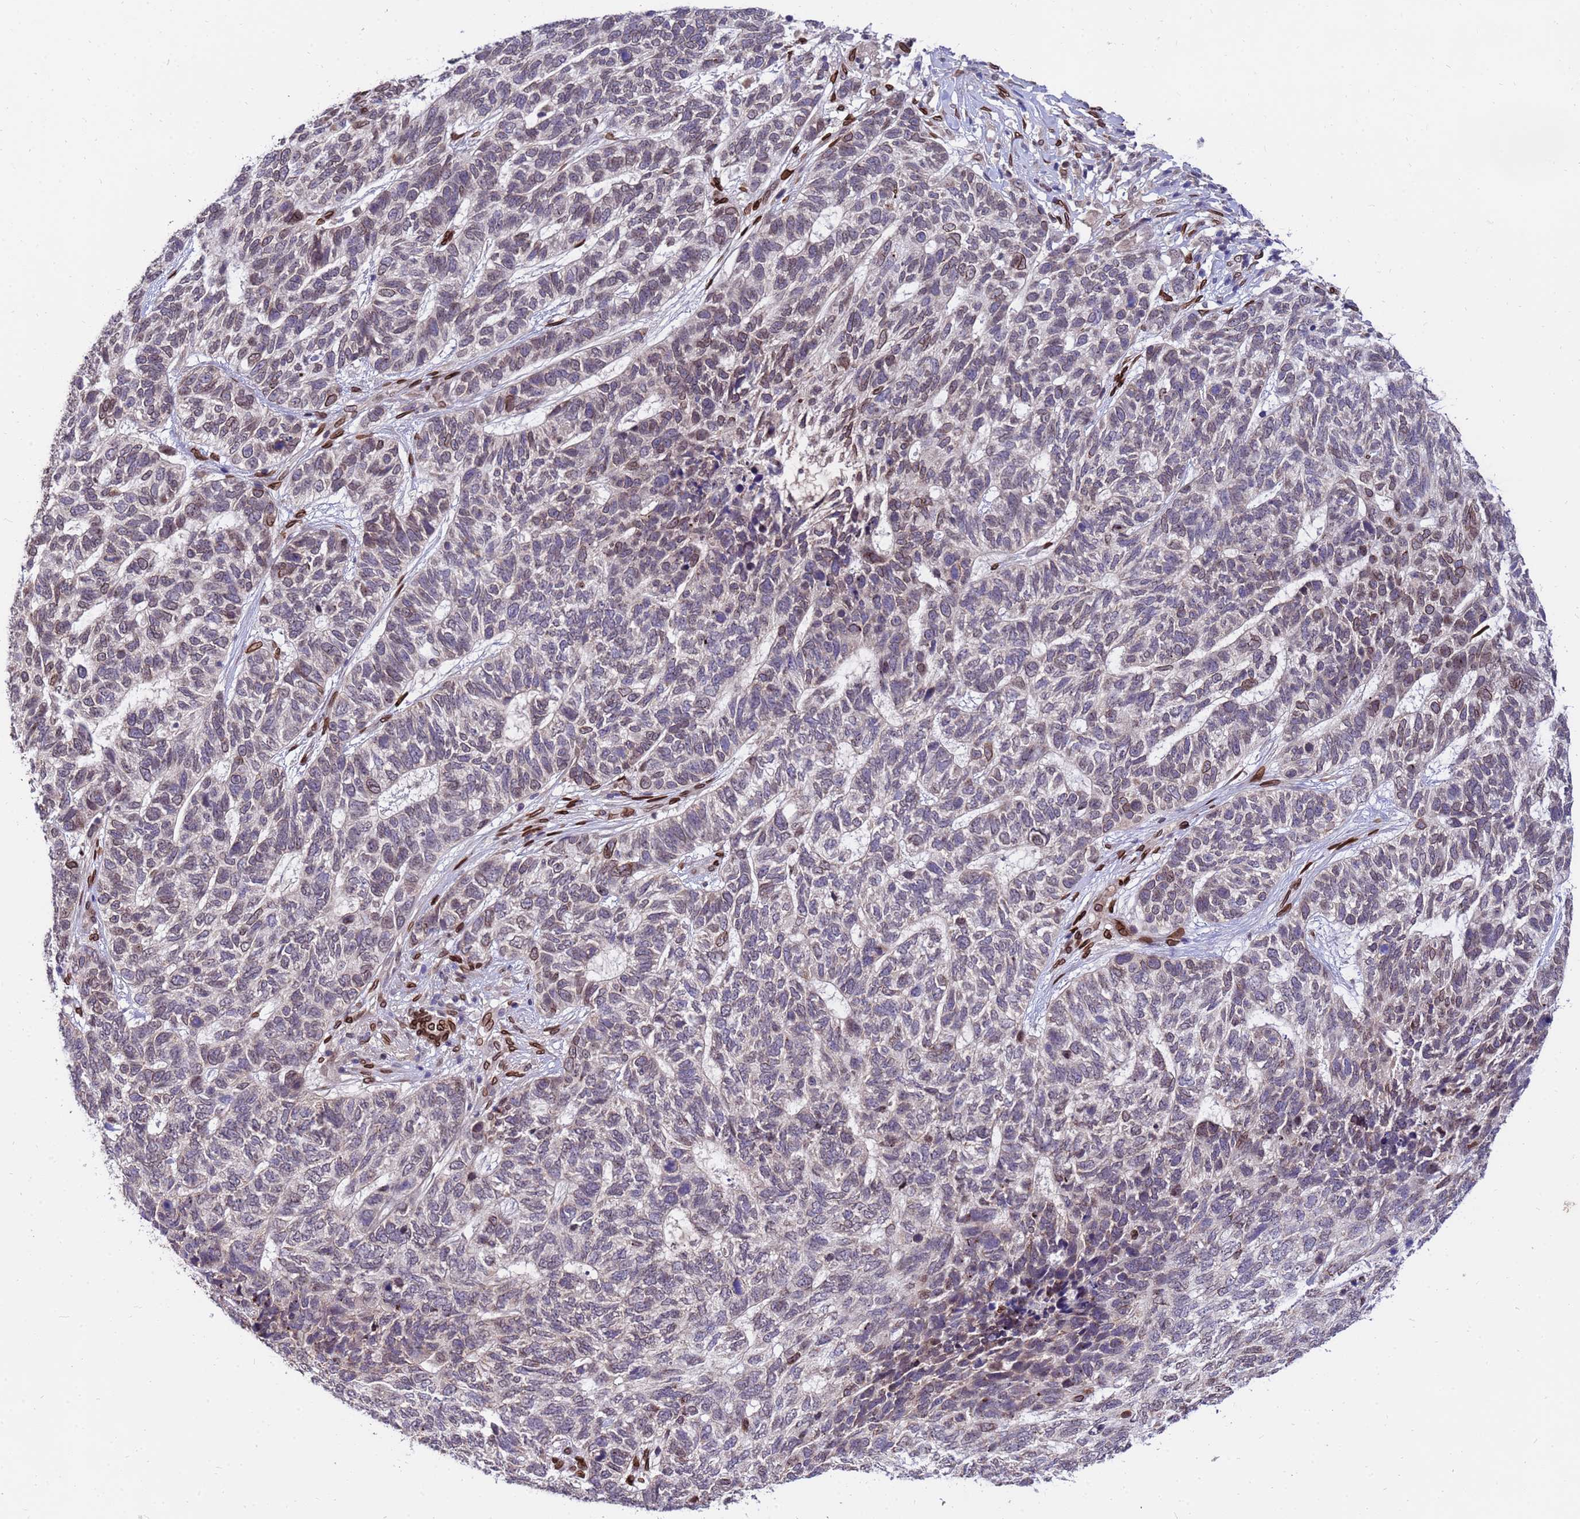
{"staining": {"intensity": "weak", "quantity": "<25%", "location": "cytoplasmic/membranous,nuclear"}, "tissue": "skin cancer", "cell_type": "Tumor cells", "image_type": "cancer", "snomed": [{"axis": "morphology", "description": "Basal cell carcinoma"}, {"axis": "topography", "description": "Skin"}], "caption": "Immunohistochemical staining of human basal cell carcinoma (skin) displays no significant staining in tumor cells.", "gene": "GPR135", "patient": {"sex": "female", "age": 65}}